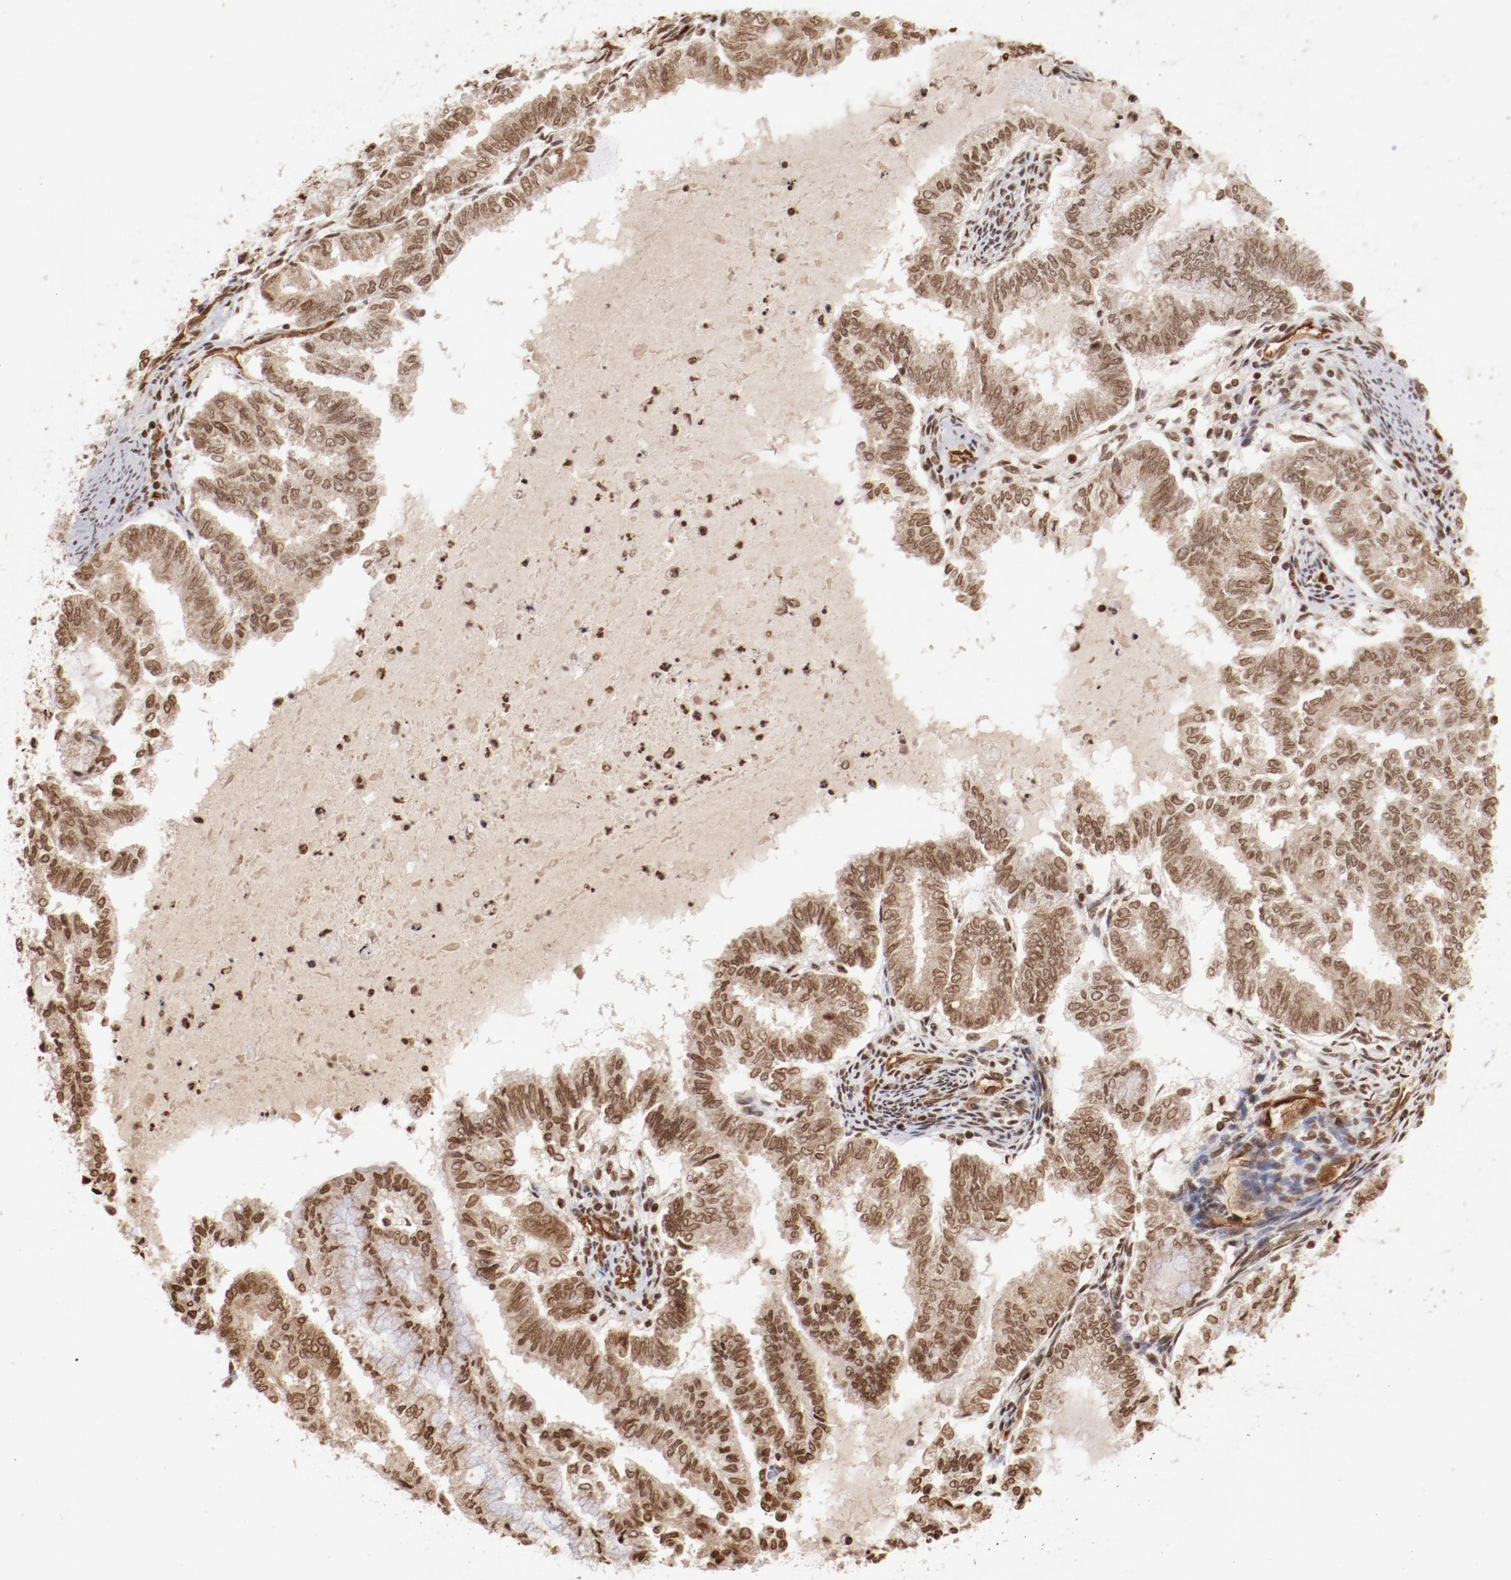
{"staining": {"intensity": "moderate", "quantity": ">75%", "location": "nuclear"}, "tissue": "endometrial cancer", "cell_type": "Tumor cells", "image_type": "cancer", "snomed": [{"axis": "morphology", "description": "Adenocarcinoma, NOS"}, {"axis": "topography", "description": "Endometrium"}], "caption": "Immunohistochemistry (IHC) micrograph of endometrial cancer stained for a protein (brown), which displays medium levels of moderate nuclear expression in about >75% of tumor cells.", "gene": "ABL2", "patient": {"sex": "female", "age": 79}}